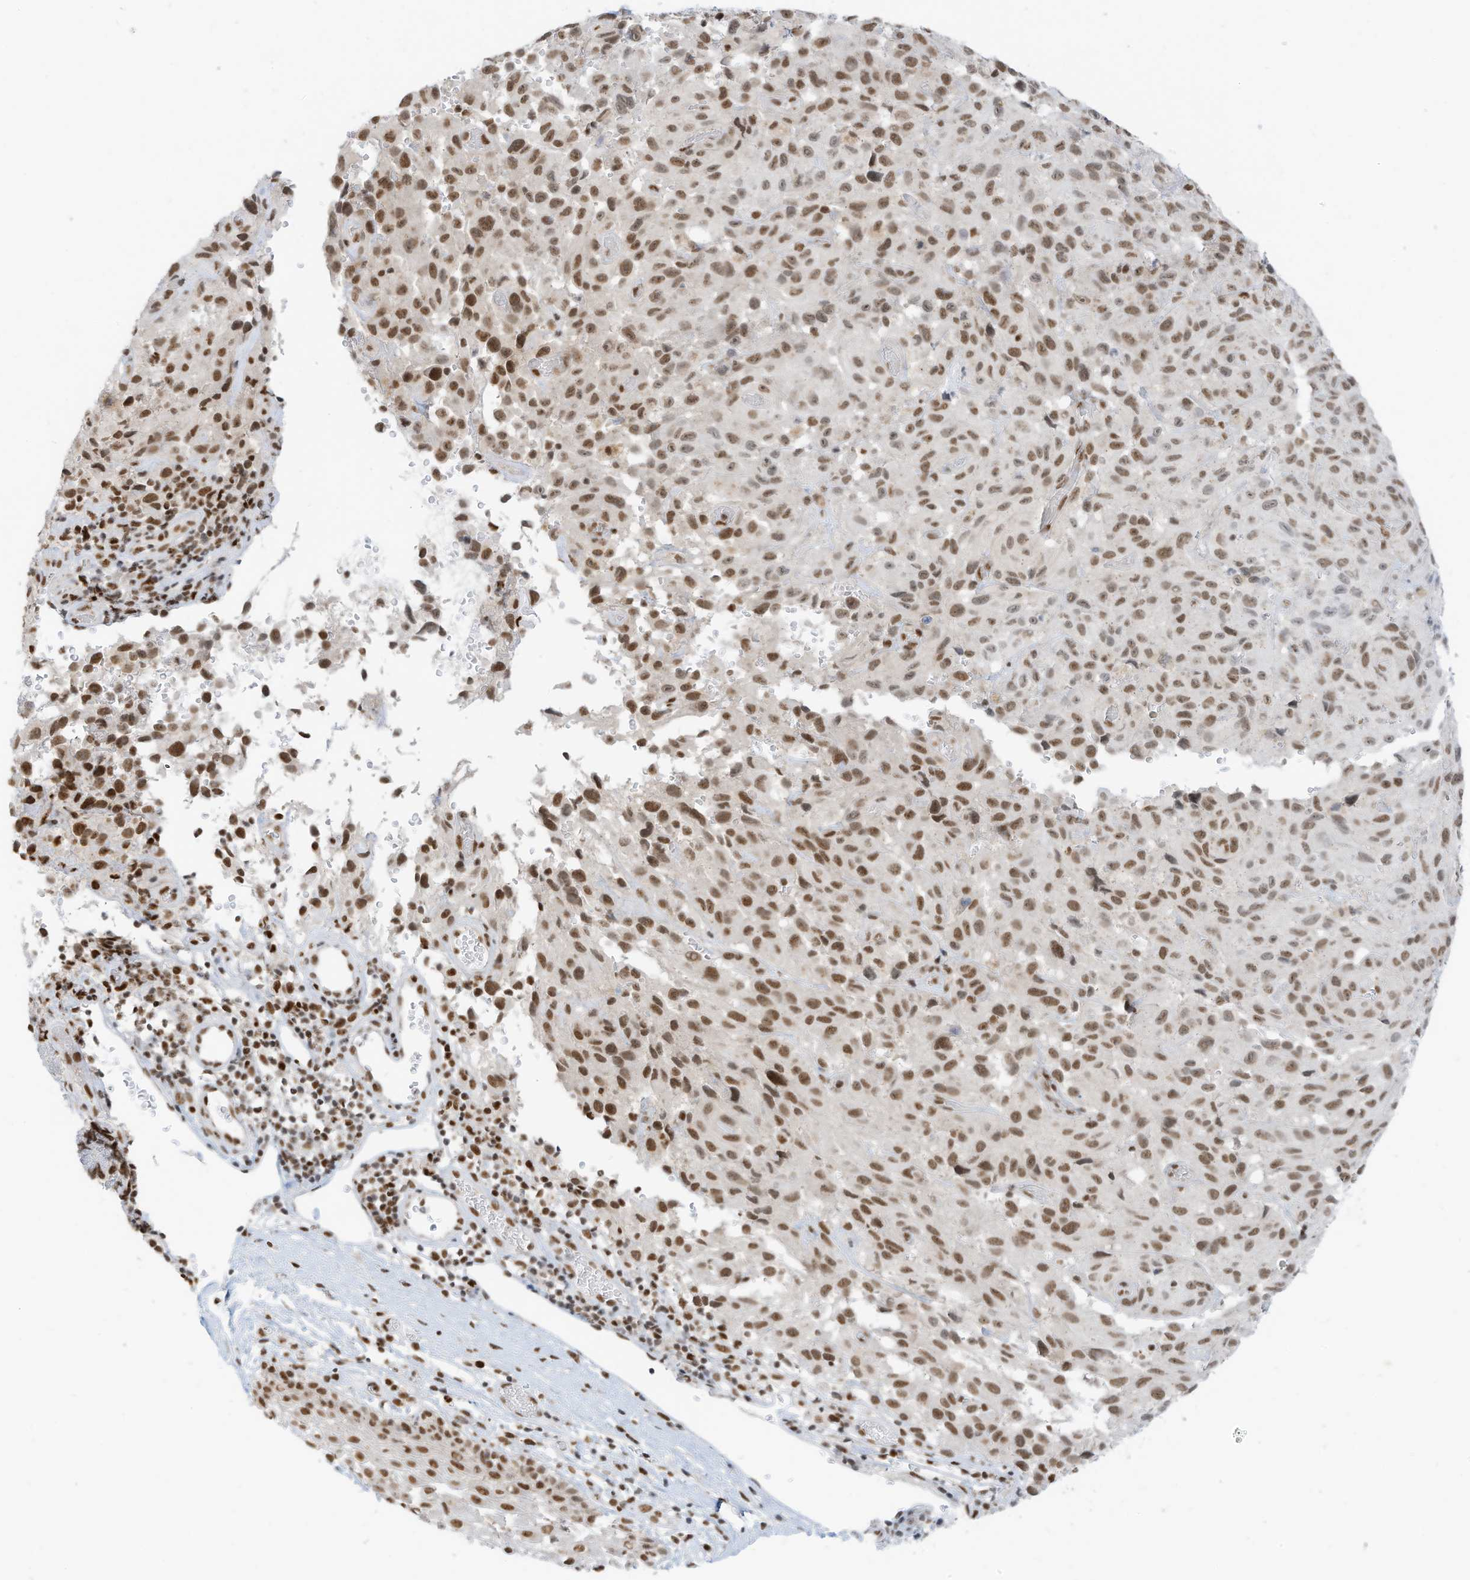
{"staining": {"intensity": "moderate", "quantity": ">75%", "location": "nuclear"}, "tissue": "melanoma", "cell_type": "Tumor cells", "image_type": "cancer", "snomed": [{"axis": "morphology", "description": "Malignant melanoma, NOS"}, {"axis": "topography", "description": "Skin"}], "caption": "The immunohistochemical stain highlights moderate nuclear staining in tumor cells of malignant melanoma tissue.", "gene": "SMARCA2", "patient": {"sex": "male", "age": 66}}